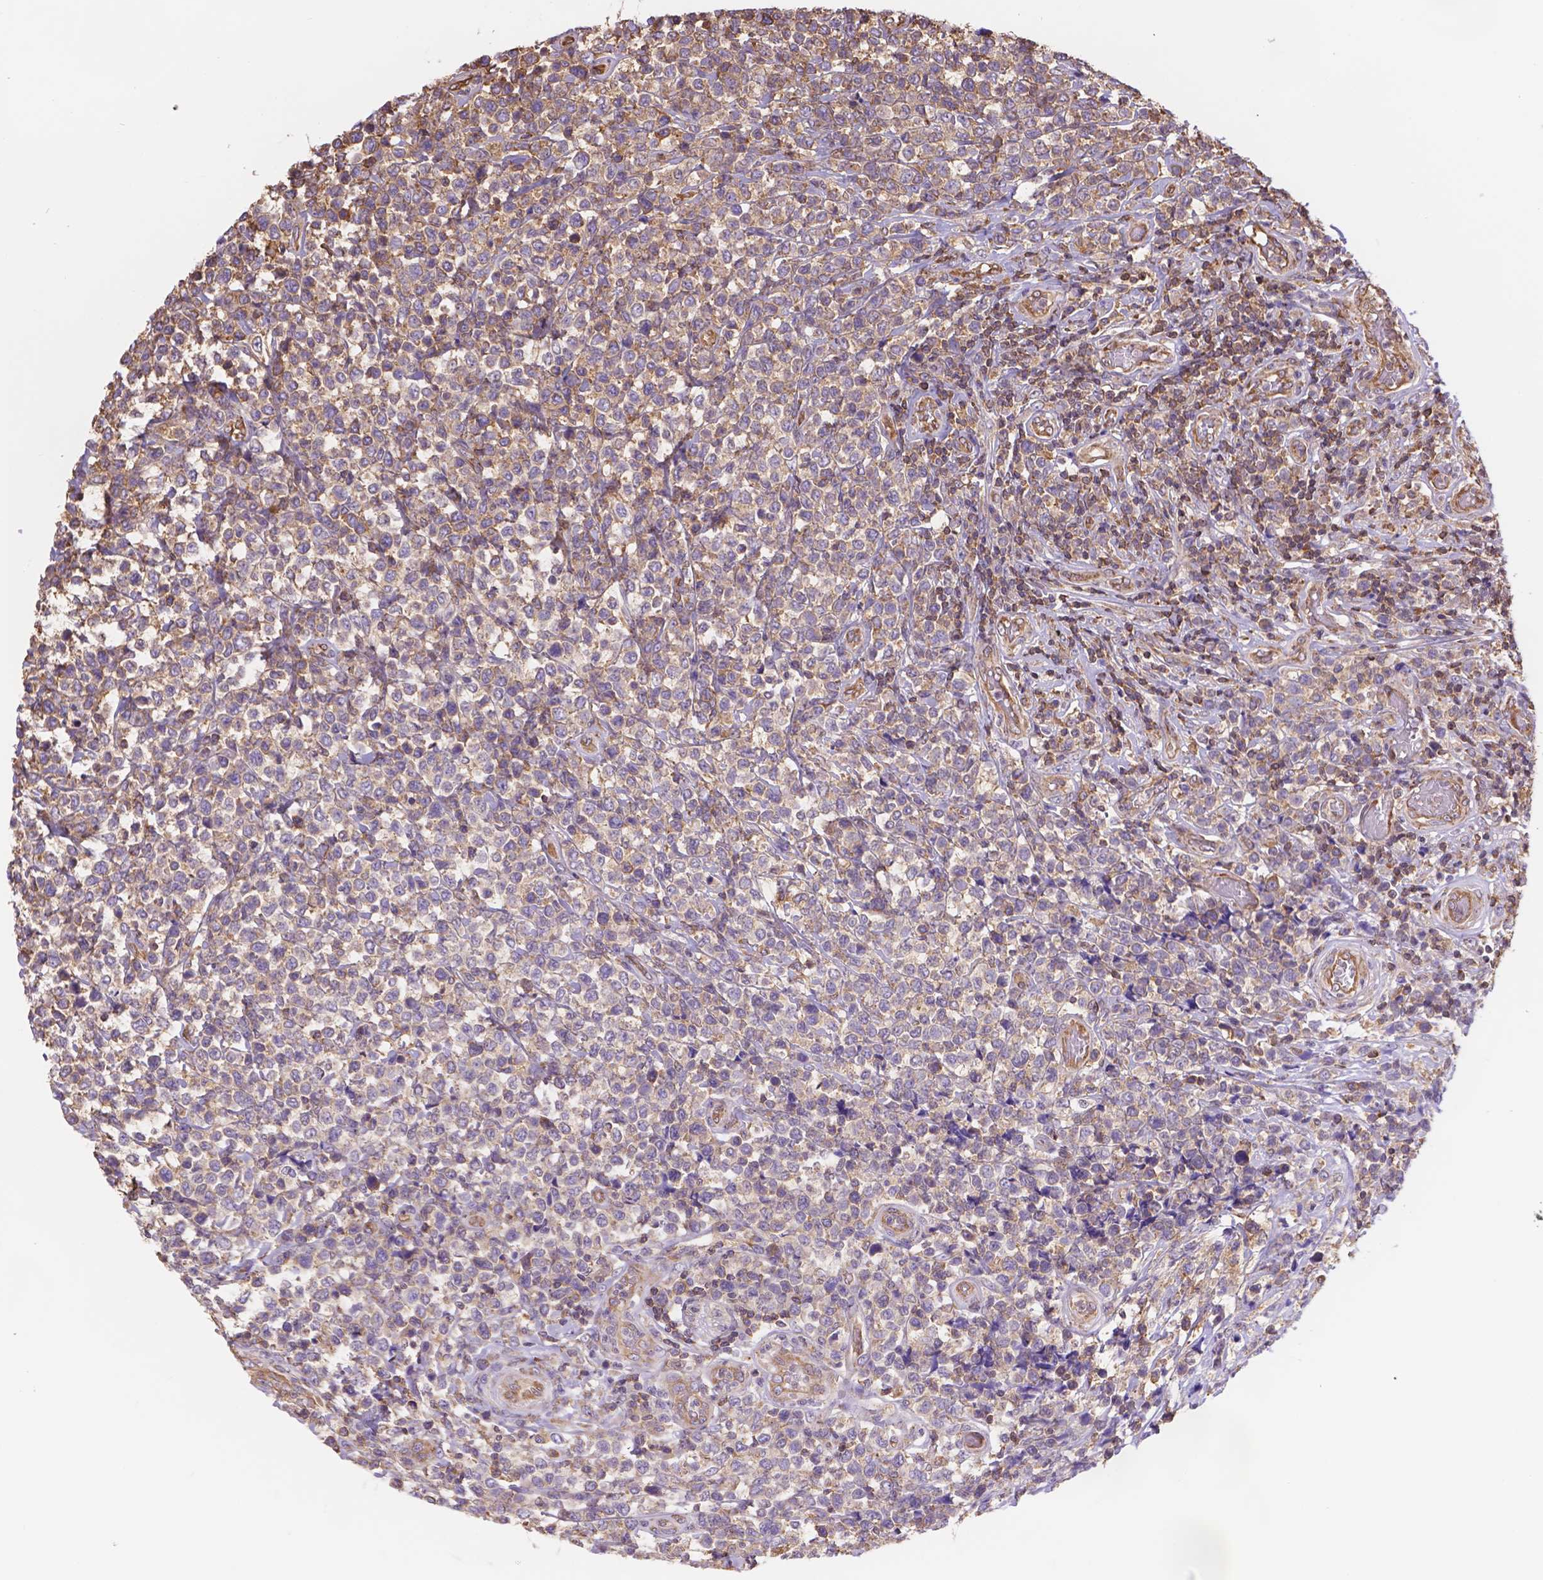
{"staining": {"intensity": "weak", "quantity": "25%-75%", "location": "cytoplasmic/membranous"}, "tissue": "lymphoma", "cell_type": "Tumor cells", "image_type": "cancer", "snomed": [{"axis": "morphology", "description": "Malignant lymphoma, non-Hodgkin's type, High grade"}, {"axis": "topography", "description": "Soft tissue"}], "caption": "IHC photomicrograph of lymphoma stained for a protein (brown), which displays low levels of weak cytoplasmic/membranous expression in about 25%-75% of tumor cells.", "gene": "DMWD", "patient": {"sex": "female", "age": 56}}